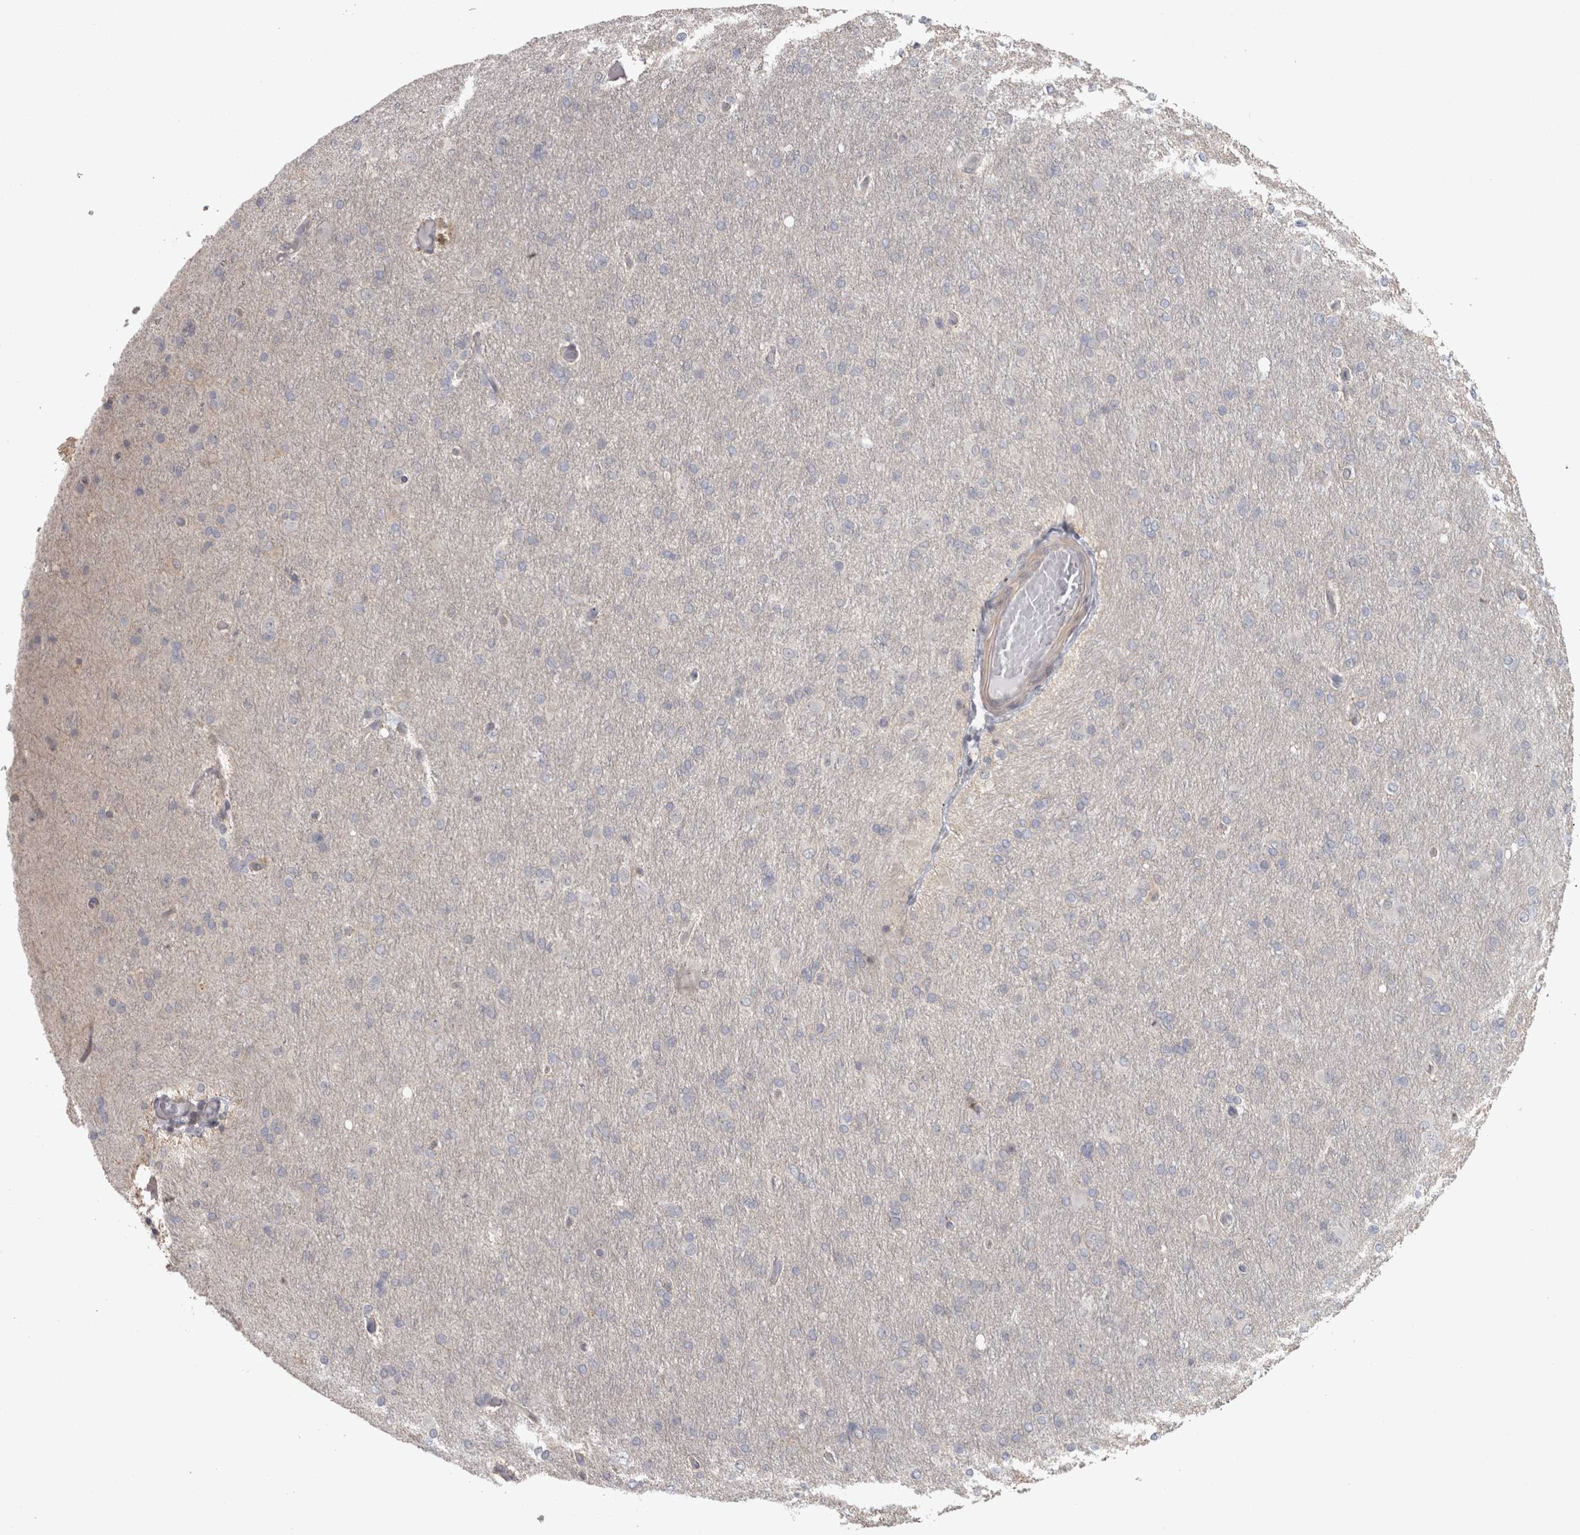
{"staining": {"intensity": "negative", "quantity": "none", "location": "none"}, "tissue": "glioma", "cell_type": "Tumor cells", "image_type": "cancer", "snomed": [{"axis": "morphology", "description": "Glioma, malignant, High grade"}, {"axis": "topography", "description": "Cerebral cortex"}], "caption": "DAB immunohistochemical staining of glioma displays no significant expression in tumor cells.", "gene": "PPP1R12B", "patient": {"sex": "female", "age": 36}}